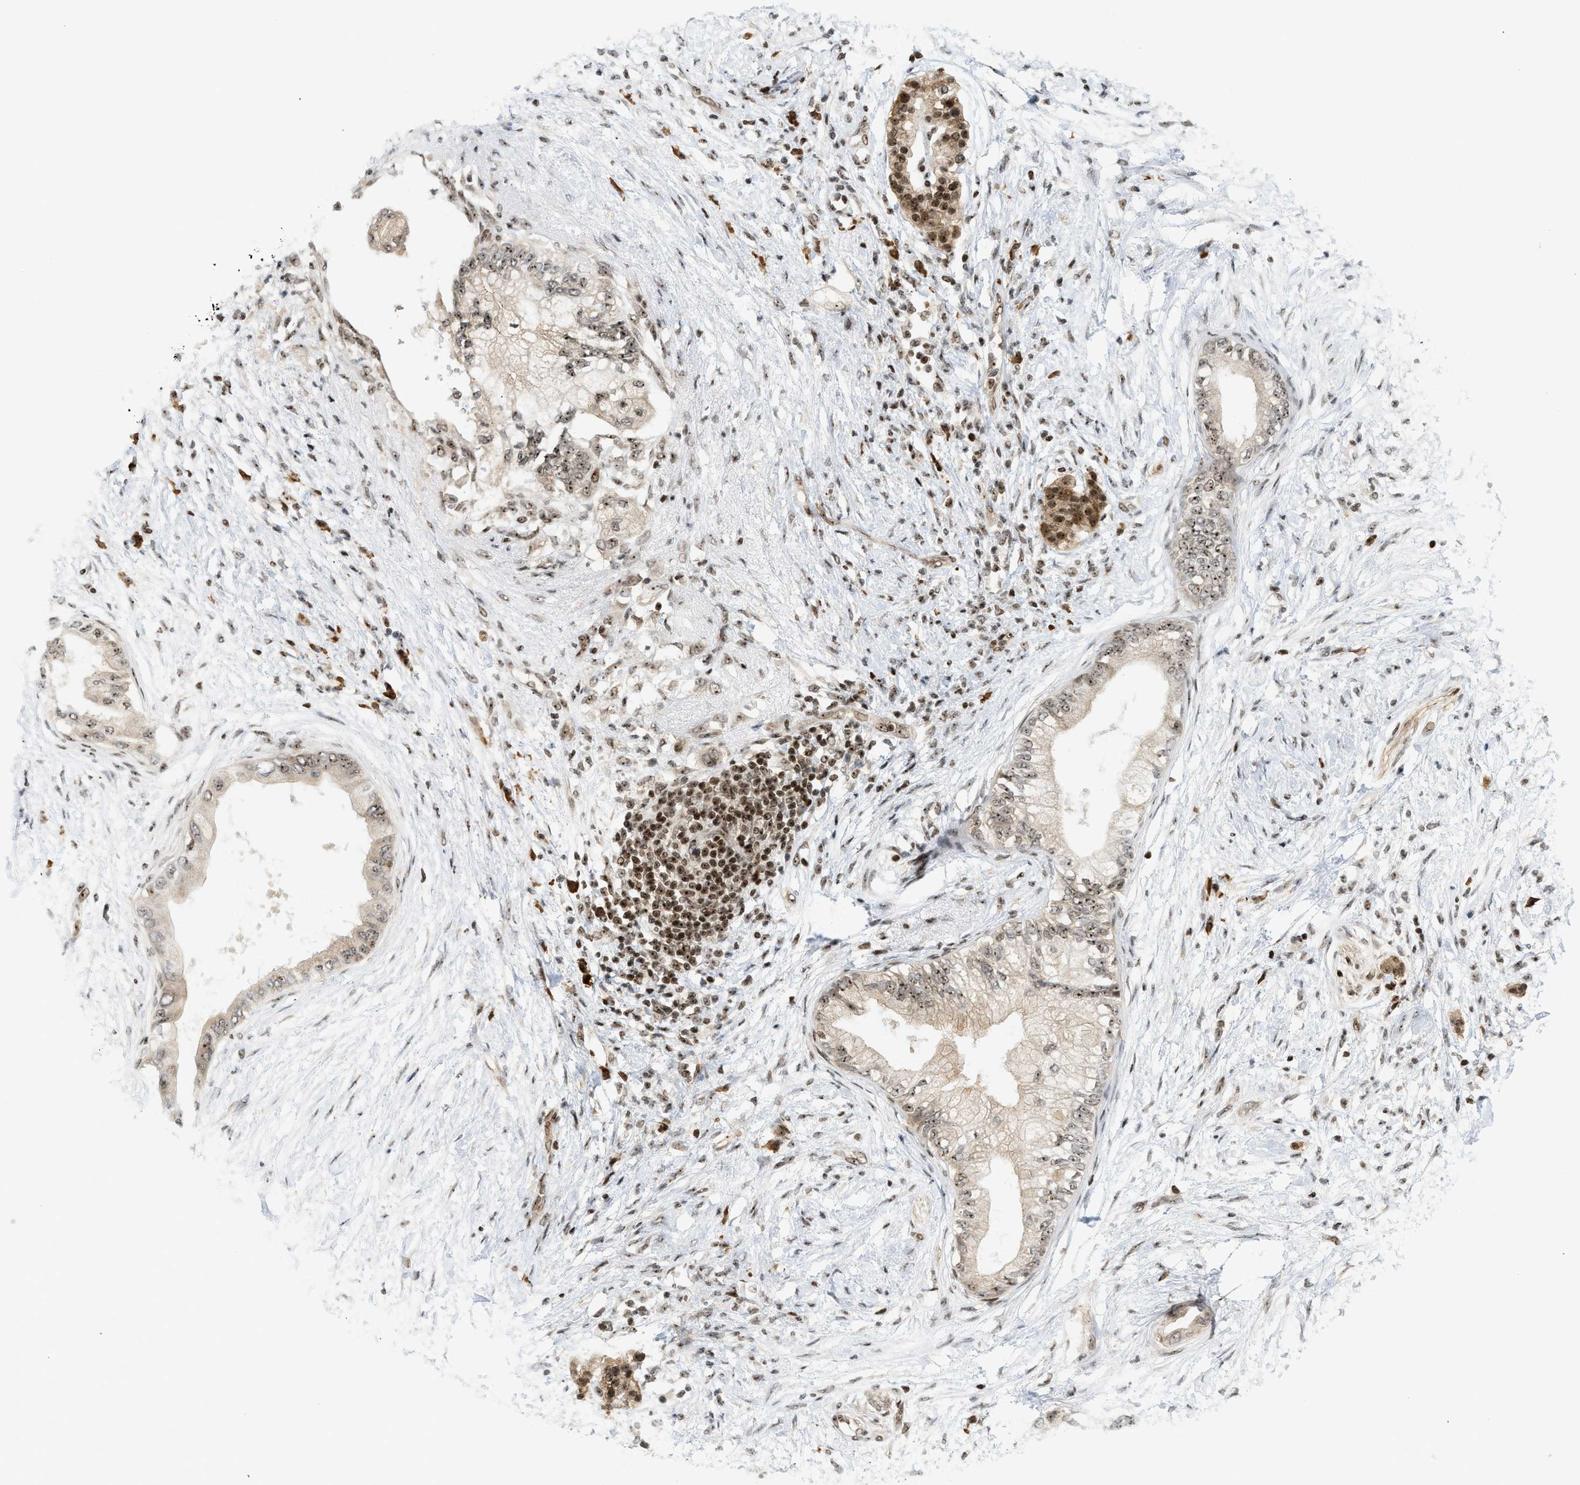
{"staining": {"intensity": "moderate", "quantity": ">75%", "location": "nuclear"}, "tissue": "pancreatic cancer", "cell_type": "Tumor cells", "image_type": "cancer", "snomed": [{"axis": "morphology", "description": "Normal tissue, NOS"}, {"axis": "morphology", "description": "Adenocarcinoma, NOS"}, {"axis": "topography", "description": "Pancreas"}, {"axis": "topography", "description": "Duodenum"}], "caption": "Protein analysis of pancreatic cancer tissue demonstrates moderate nuclear staining in approximately >75% of tumor cells.", "gene": "ZNF22", "patient": {"sex": "female", "age": 60}}